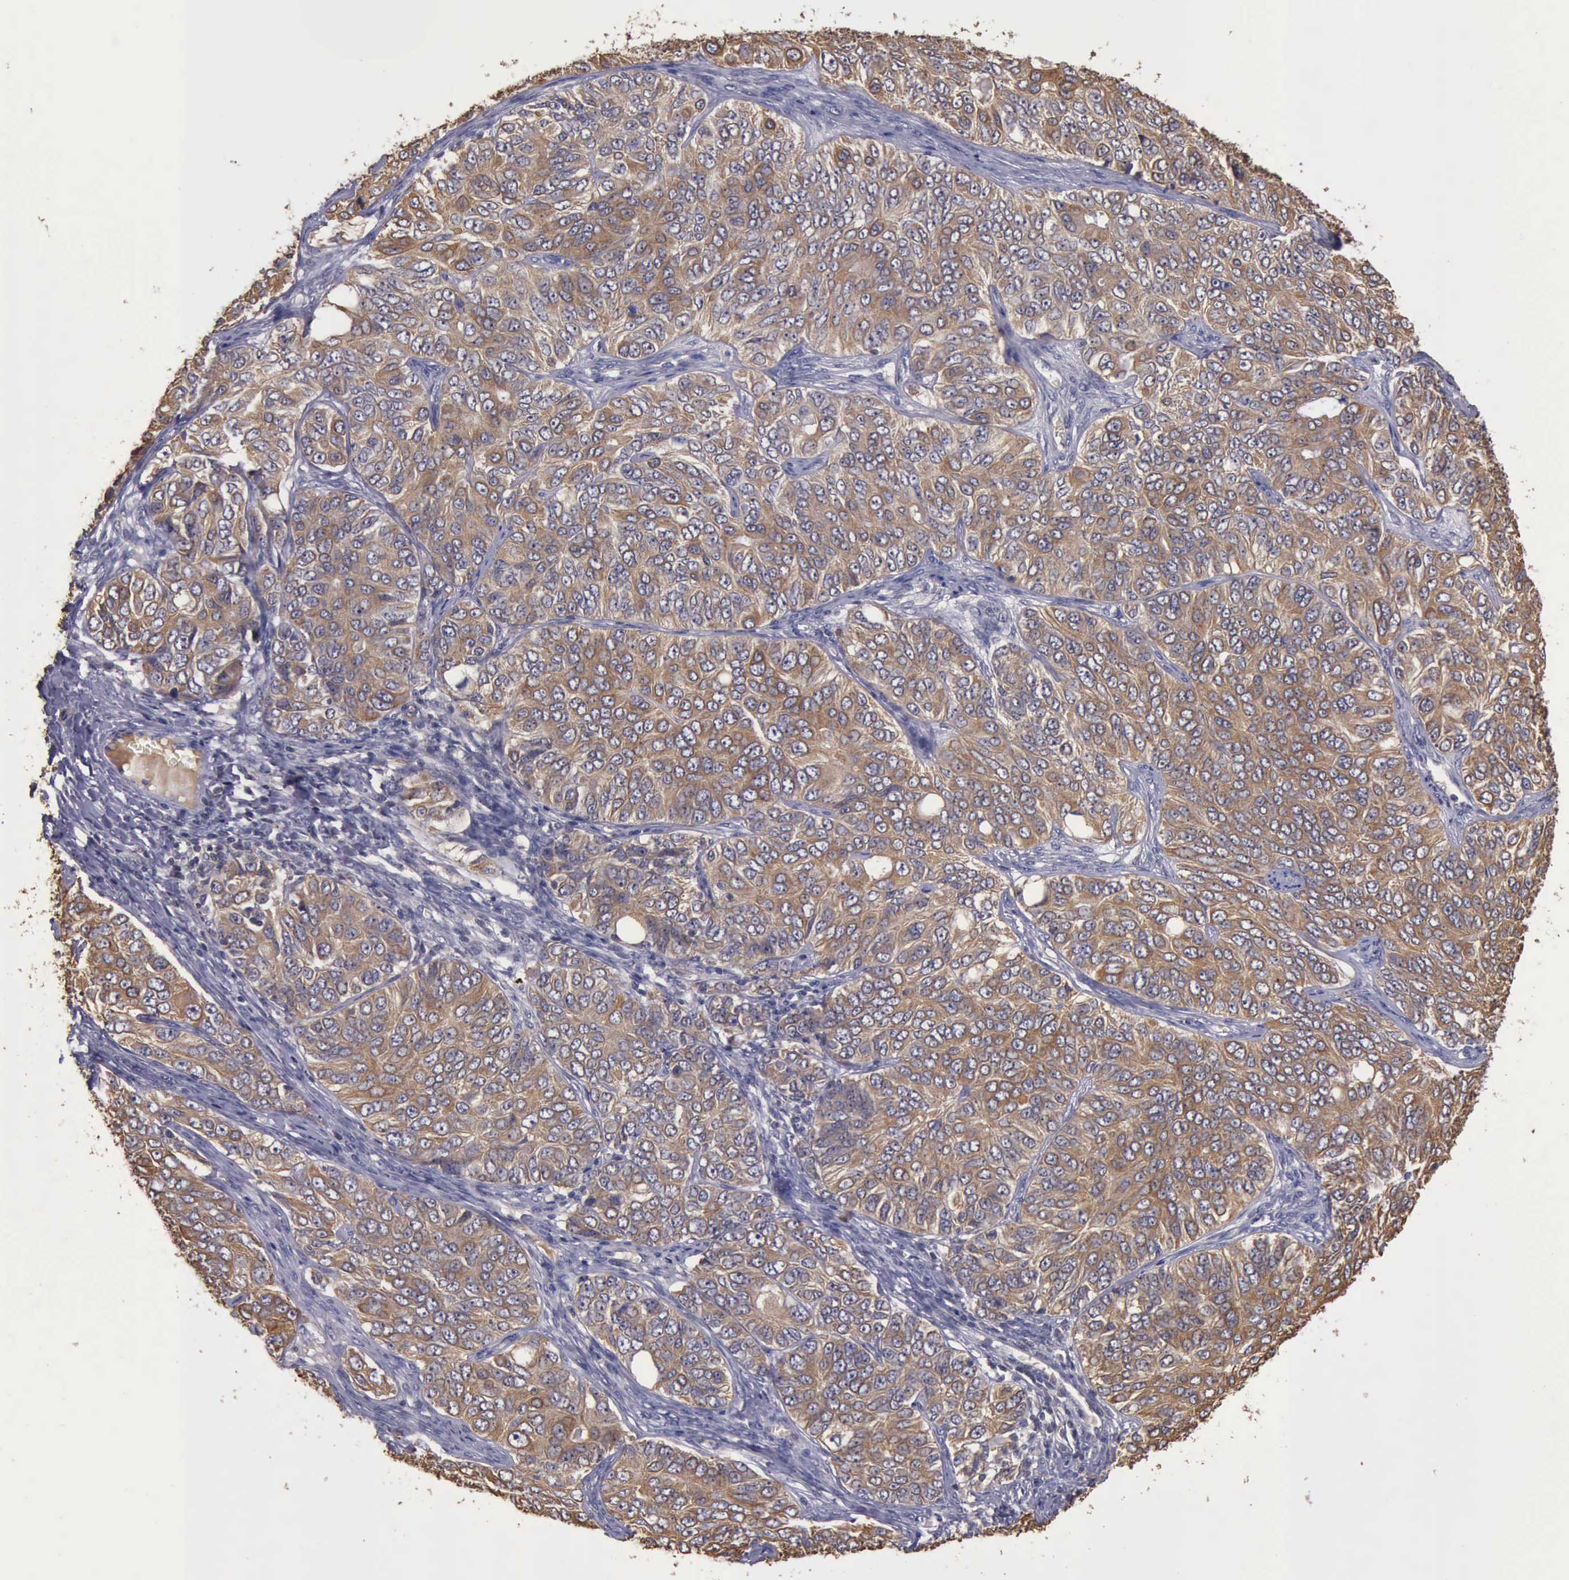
{"staining": {"intensity": "weak", "quantity": ">75%", "location": "cytoplasmic/membranous"}, "tissue": "ovarian cancer", "cell_type": "Tumor cells", "image_type": "cancer", "snomed": [{"axis": "morphology", "description": "Carcinoma, endometroid"}, {"axis": "topography", "description": "Ovary"}], "caption": "Weak cytoplasmic/membranous staining is present in about >75% of tumor cells in ovarian endometroid carcinoma. (DAB (3,3'-diaminobenzidine) IHC with brightfield microscopy, high magnification).", "gene": "RAB39B", "patient": {"sex": "female", "age": 51}}